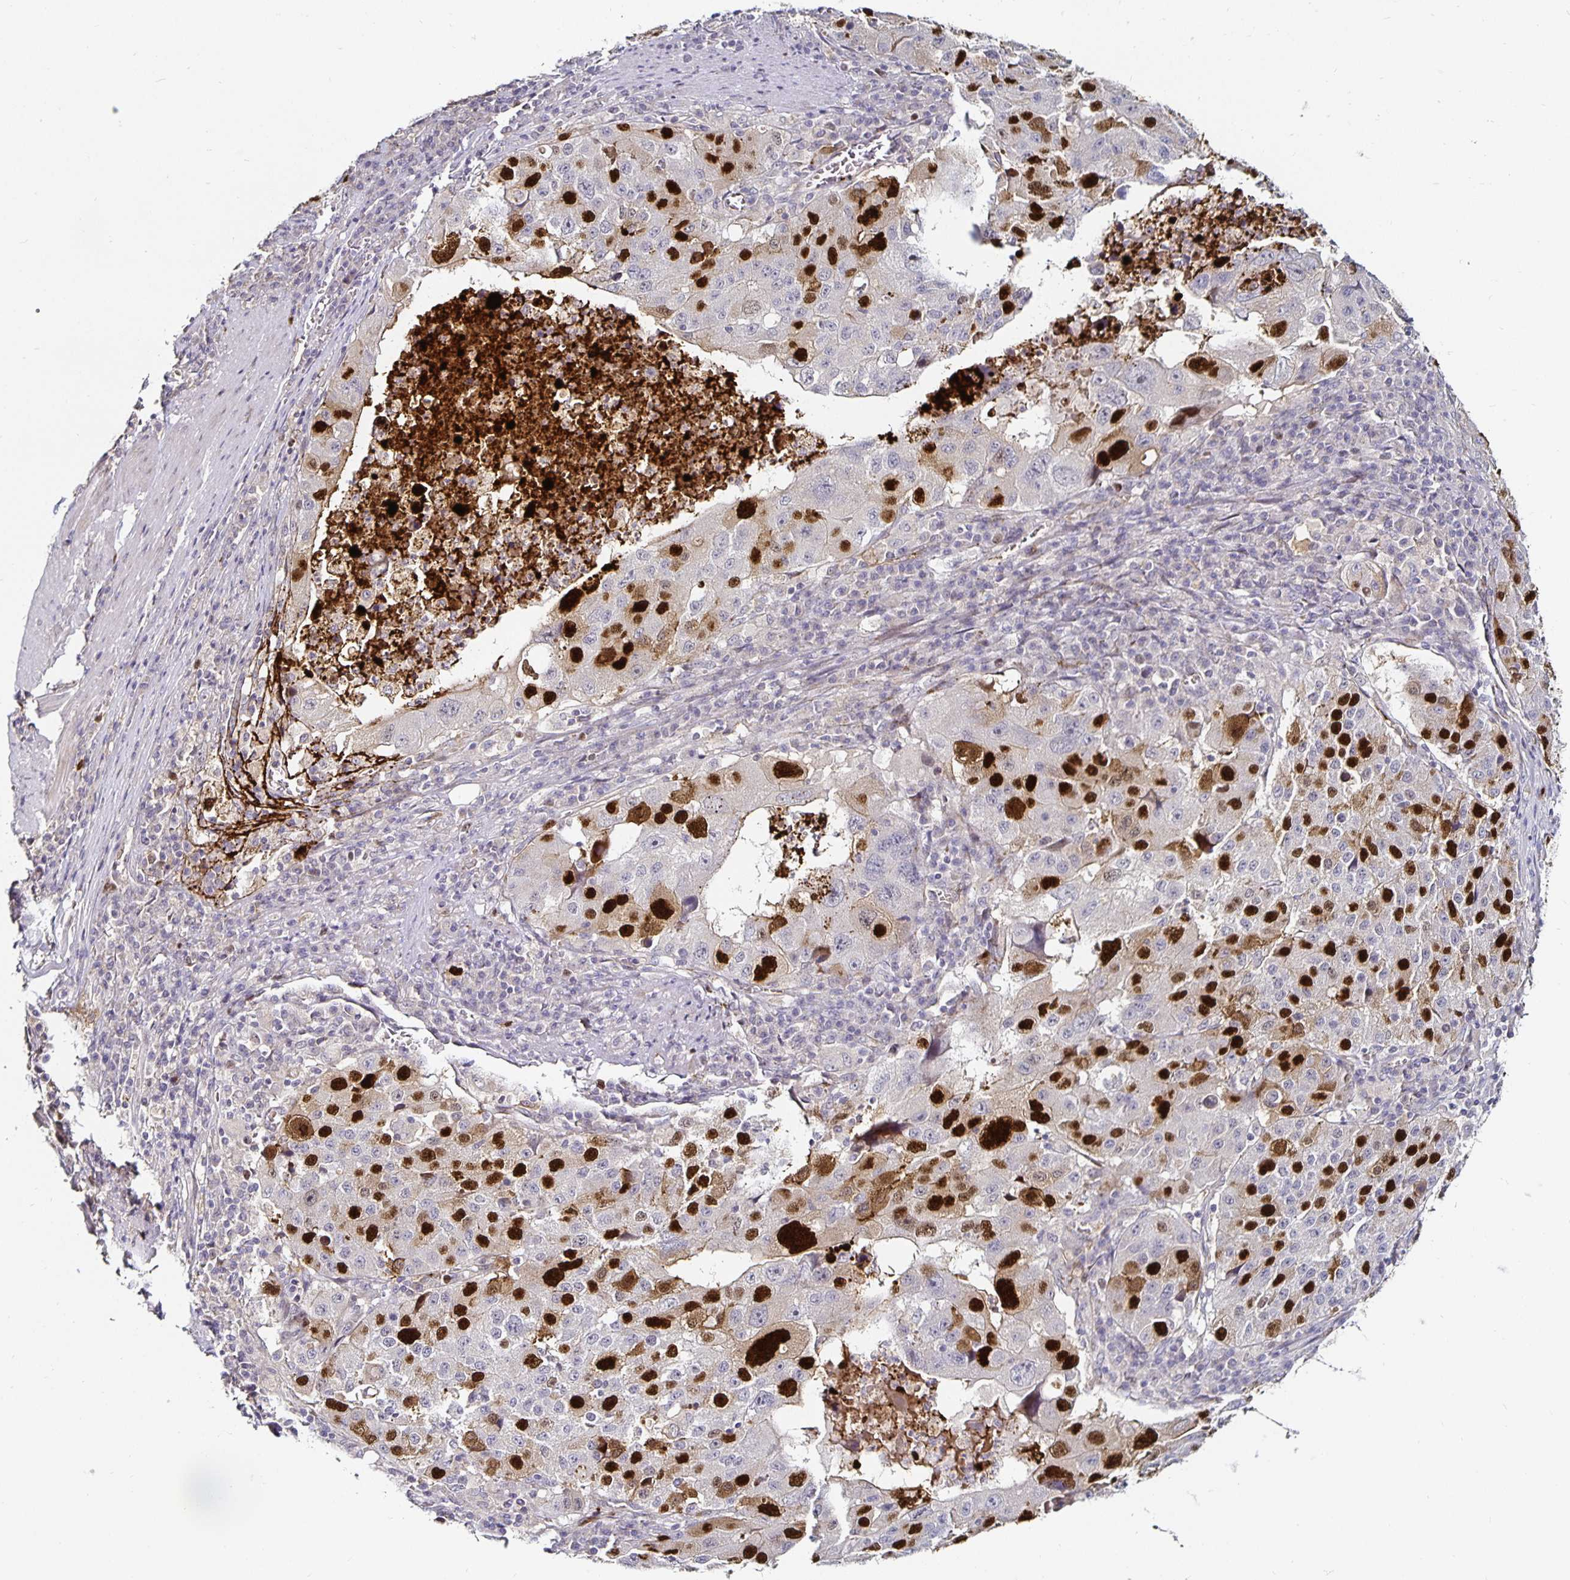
{"staining": {"intensity": "strong", "quantity": "<25%", "location": "nuclear"}, "tissue": "stomach cancer", "cell_type": "Tumor cells", "image_type": "cancer", "snomed": [{"axis": "morphology", "description": "Adenocarcinoma, NOS"}, {"axis": "topography", "description": "Stomach"}], "caption": "Immunohistochemical staining of stomach adenocarcinoma reveals medium levels of strong nuclear protein positivity in approximately <25% of tumor cells.", "gene": "ANLN", "patient": {"sex": "male", "age": 71}}